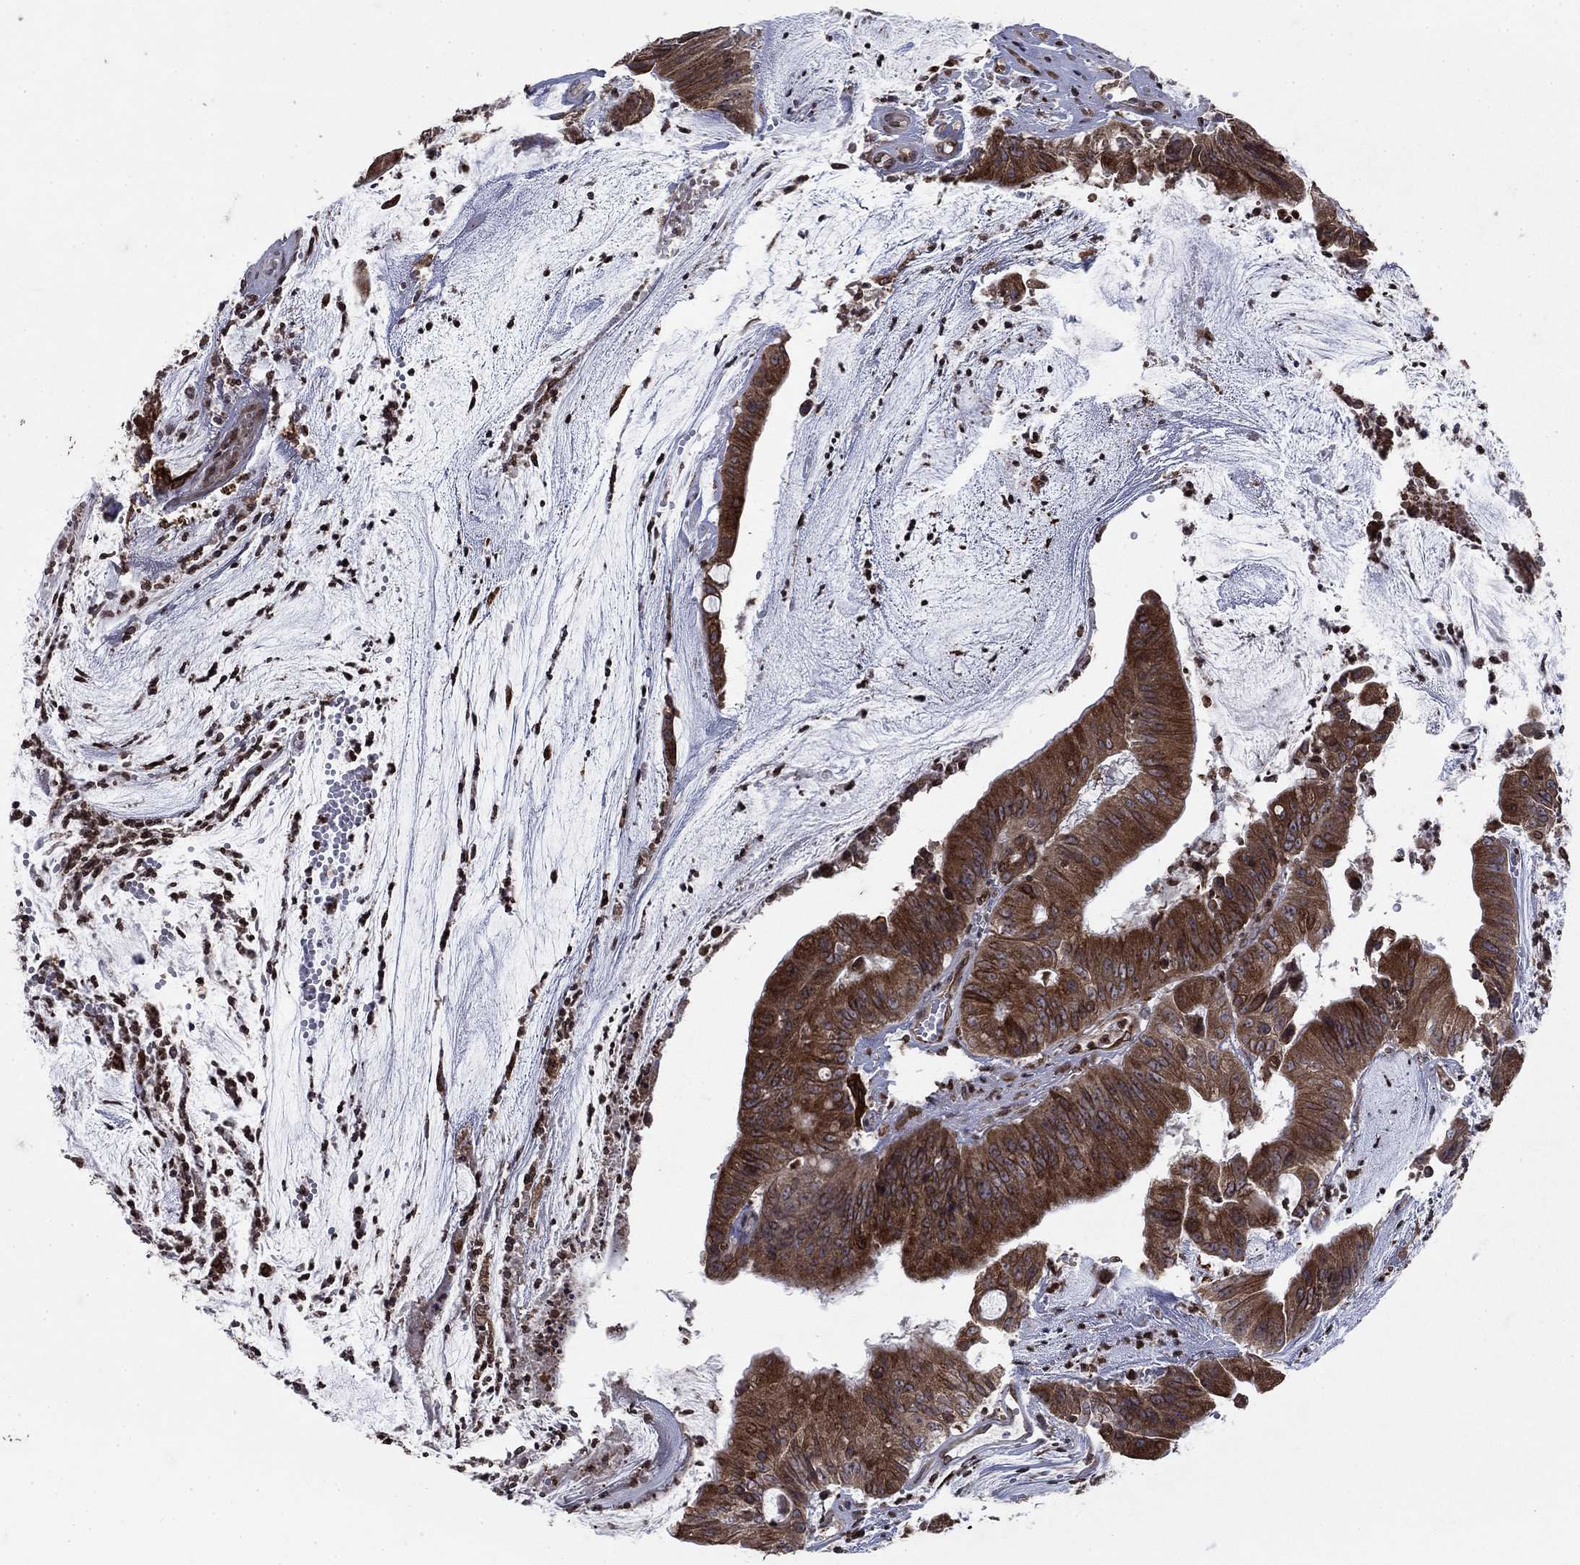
{"staining": {"intensity": "strong", "quantity": ">75%", "location": "cytoplasmic/membranous"}, "tissue": "colorectal cancer", "cell_type": "Tumor cells", "image_type": "cancer", "snomed": [{"axis": "morphology", "description": "Adenocarcinoma, NOS"}, {"axis": "topography", "description": "Colon"}], "caption": "This is an image of immunohistochemistry (IHC) staining of colorectal cancer (adenocarcinoma), which shows strong positivity in the cytoplasmic/membranous of tumor cells.", "gene": "DHRS7", "patient": {"sex": "female", "age": 69}}